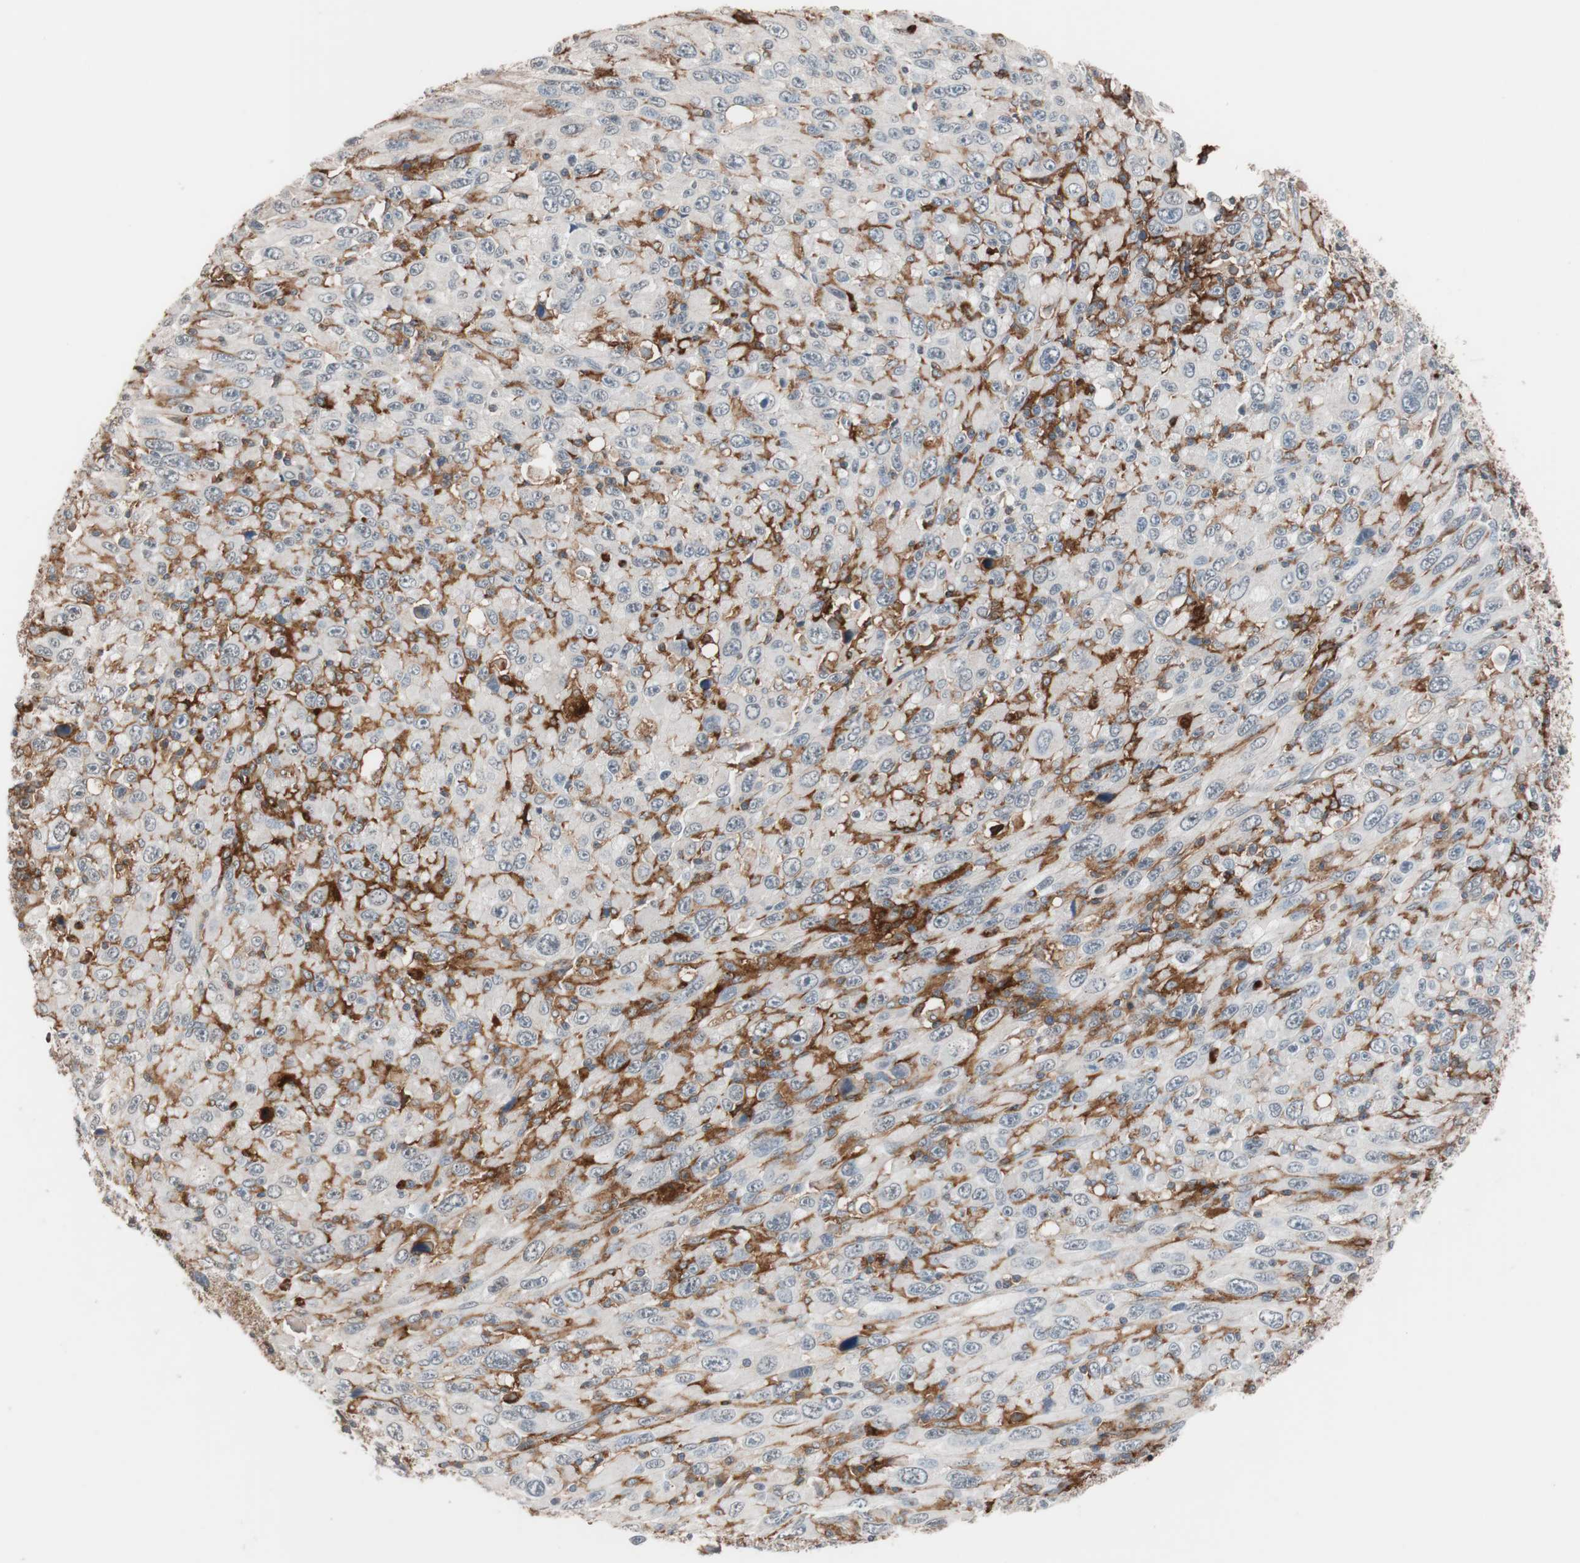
{"staining": {"intensity": "moderate", "quantity": "<25%", "location": "cytoplasmic/membranous"}, "tissue": "melanoma", "cell_type": "Tumor cells", "image_type": "cancer", "snomed": [{"axis": "morphology", "description": "Malignant melanoma, Metastatic site"}, {"axis": "topography", "description": "Skin"}], "caption": "Malignant melanoma (metastatic site) stained with IHC demonstrates moderate cytoplasmic/membranous expression in about <25% of tumor cells.", "gene": "LITAF", "patient": {"sex": "female", "age": 56}}